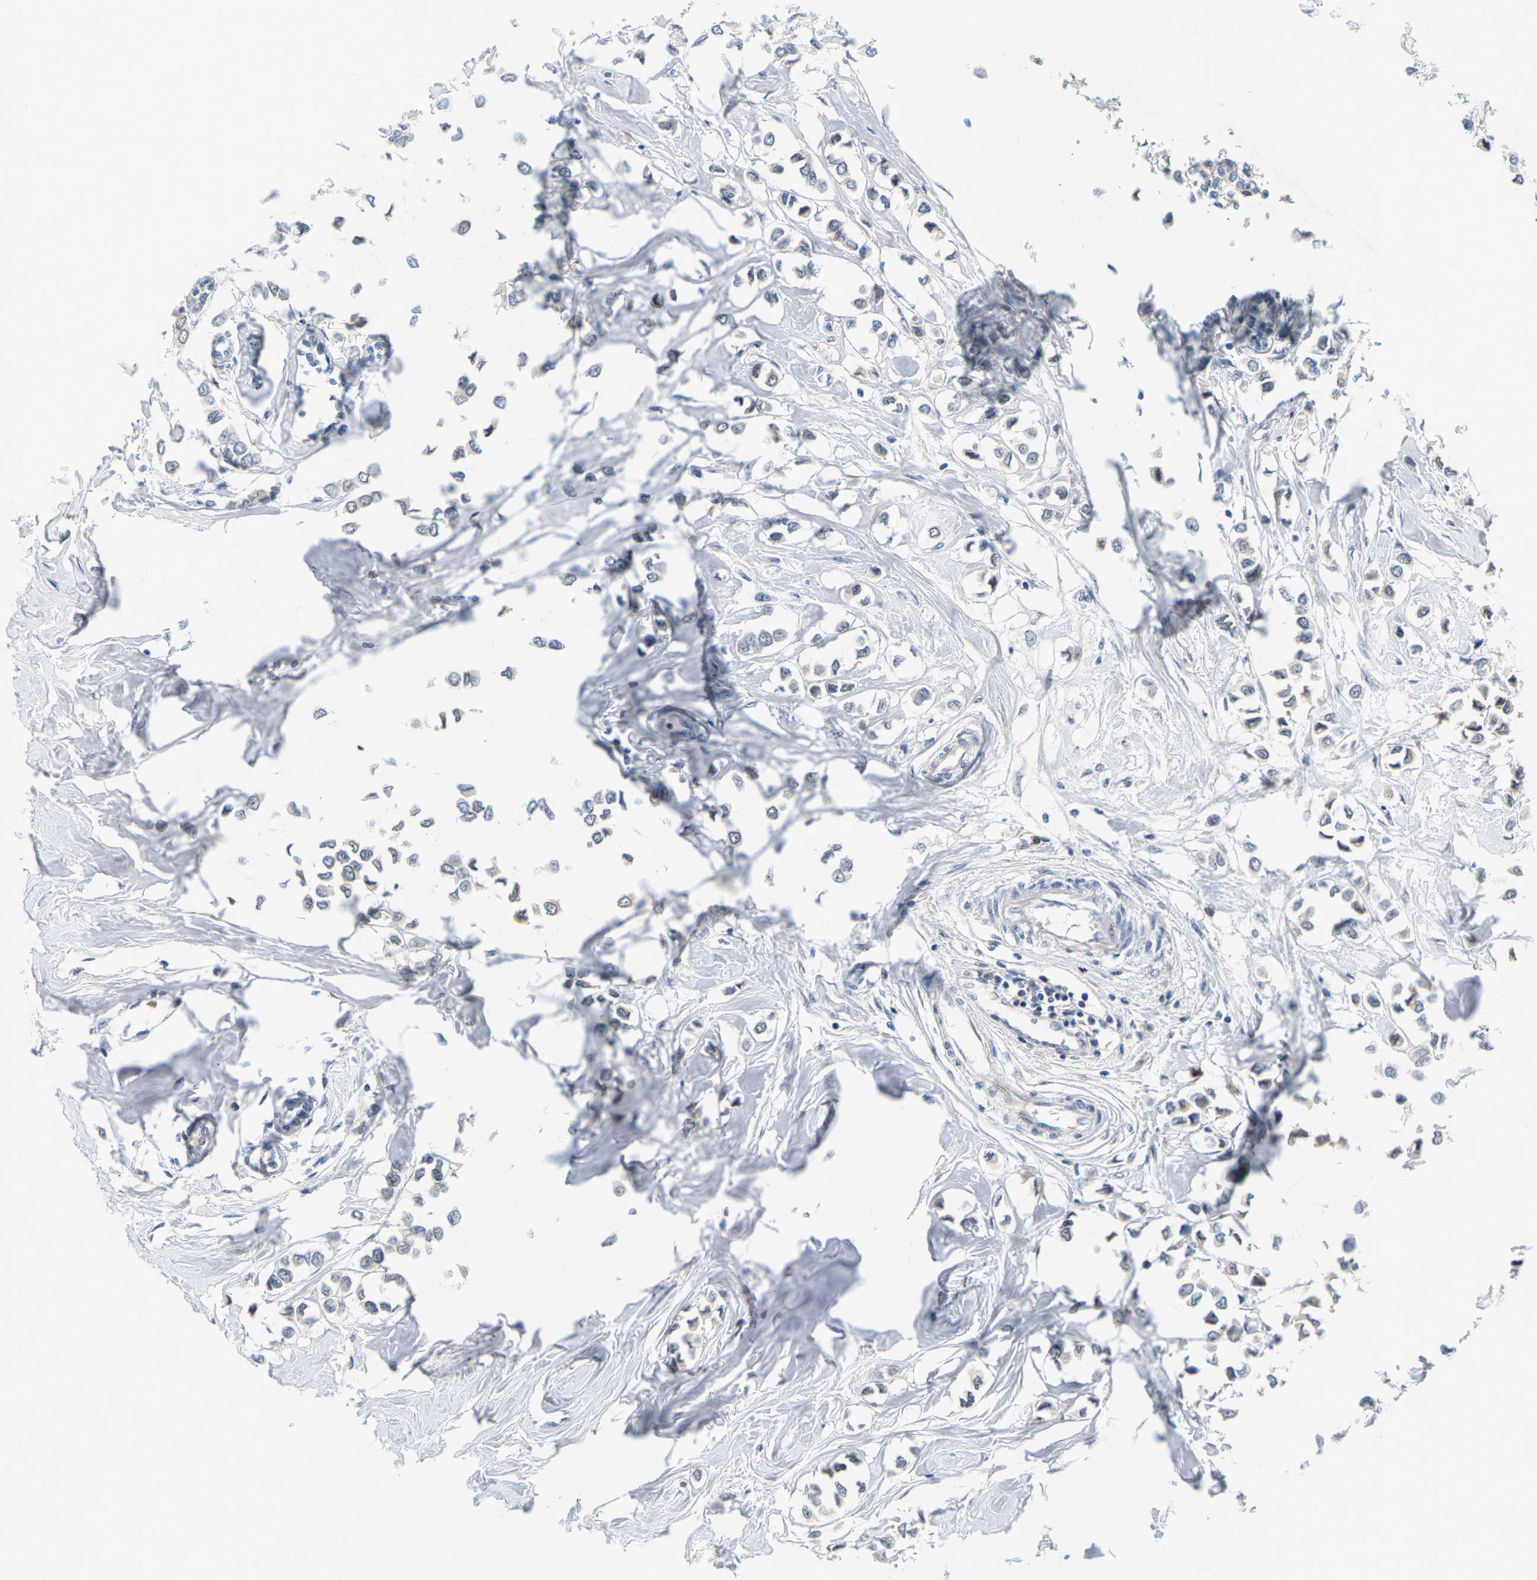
{"staining": {"intensity": "weak", "quantity": "<25%", "location": "cytoplasmic/membranous"}, "tissue": "breast cancer", "cell_type": "Tumor cells", "image_type": "cancer", "snomed": [{"axis": "morphology", "description": "Lobular carcinoma"}, {"axis": "topography", "description": "Breast"}], "caption": "Human lobular carcinoma (breast) stained for a protein using immunohistochemistry exhibits no positivity in tumor cells.", "gene": "PKP2", "patient": {"sex": "female", "age": 51}}